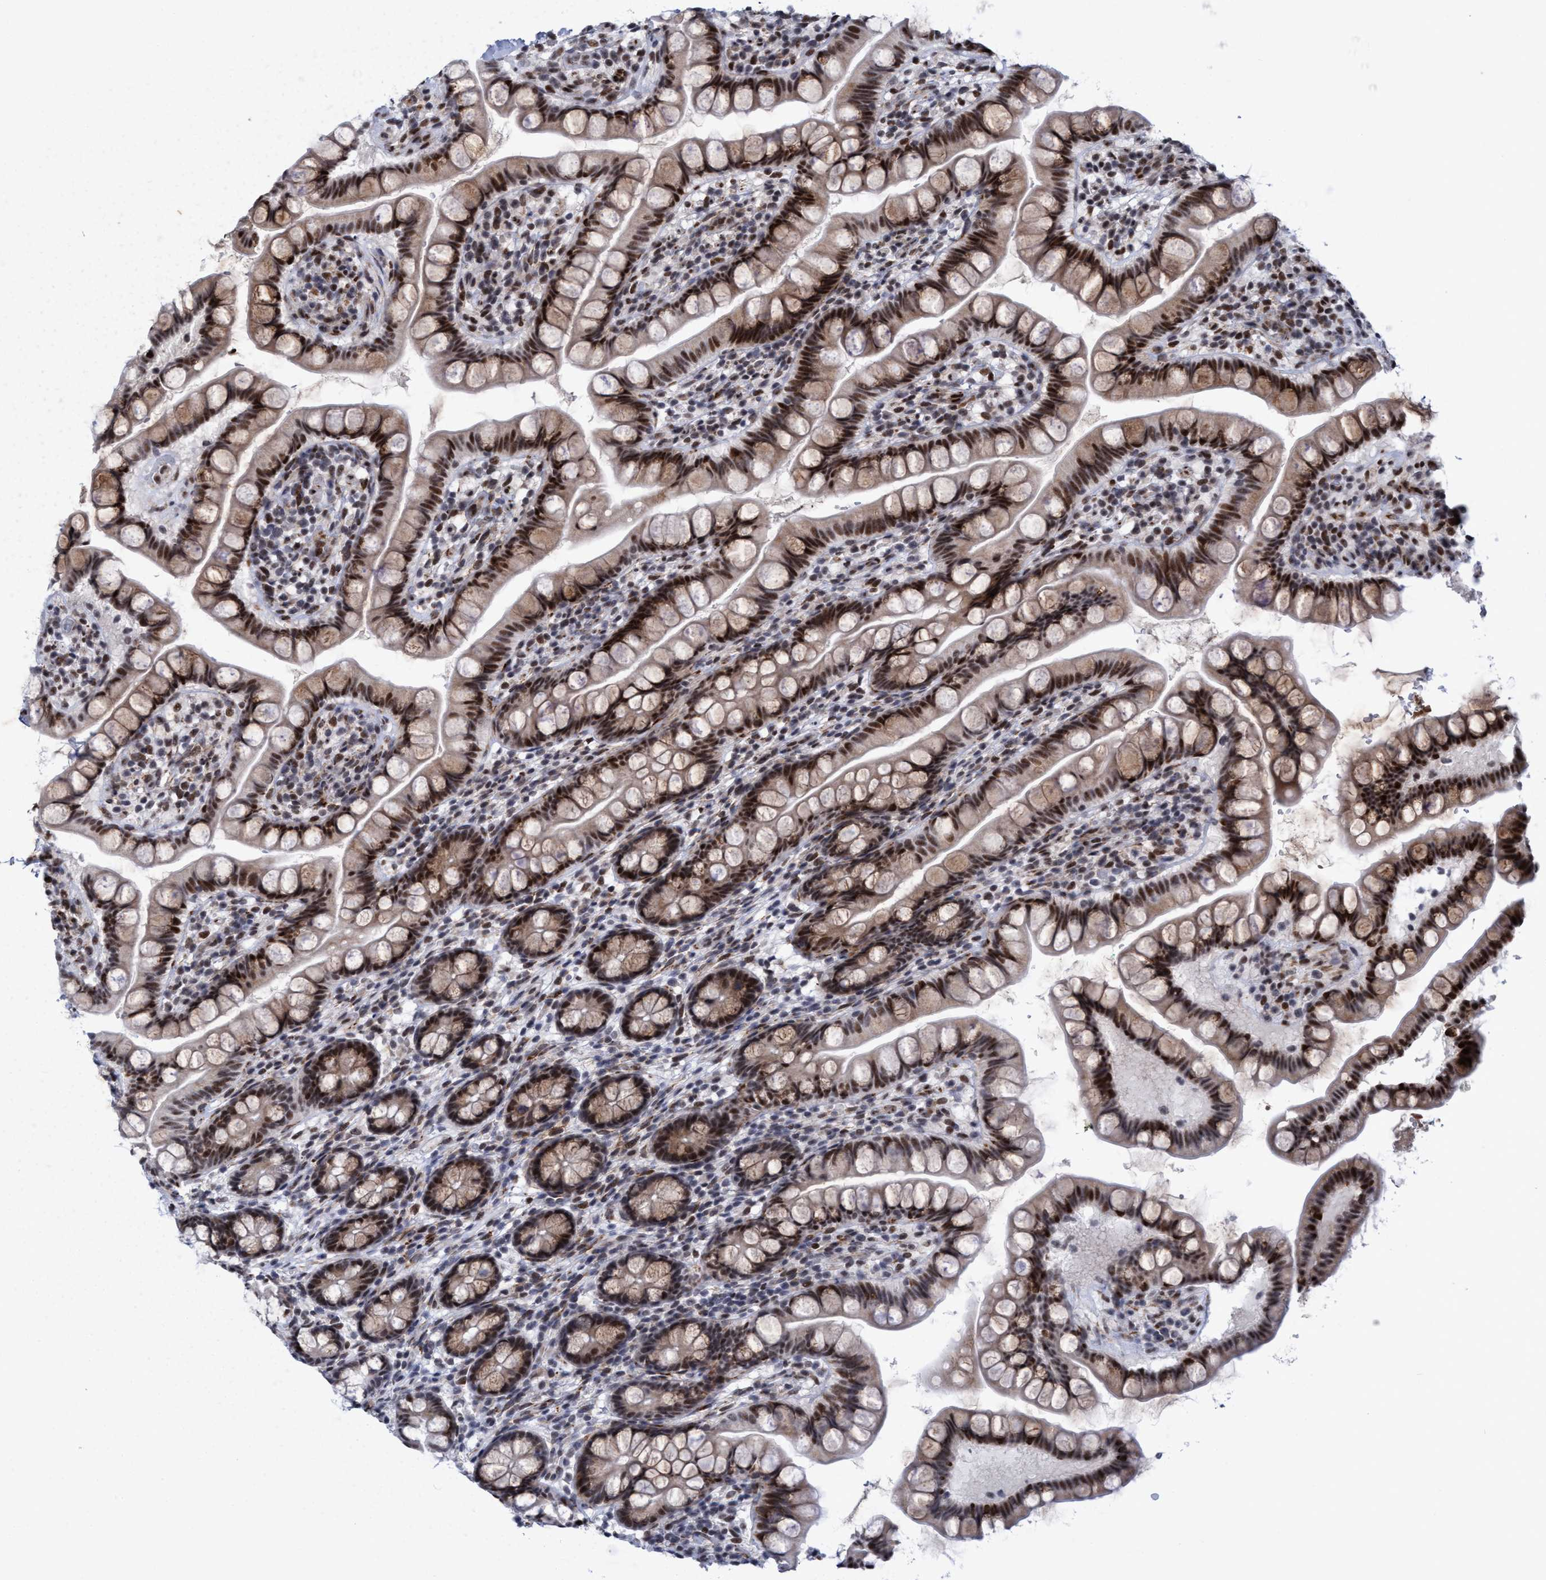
{"staining": {"intensity": "strong", "quantity": ">75%", "location": "cytoplasmic/membranous,nuclear"}, "tissue": "small intestine", "cell_type": "Glandular cells", "image_type": "normal", "snomed": [{"axis": "morphology", "description": "Normal tissue, NOS"}, {"axis": "topography", "description": "Small intestine"}], "caption": "Immunohistochemical staining of unremarkable small intestine reveals high levels of strong cytoplasmic/membranous,nuclear expression in about >75% of glandular cells.", "gene": "GLT6D1", "patient": {"sex": "female", "age": 84}}